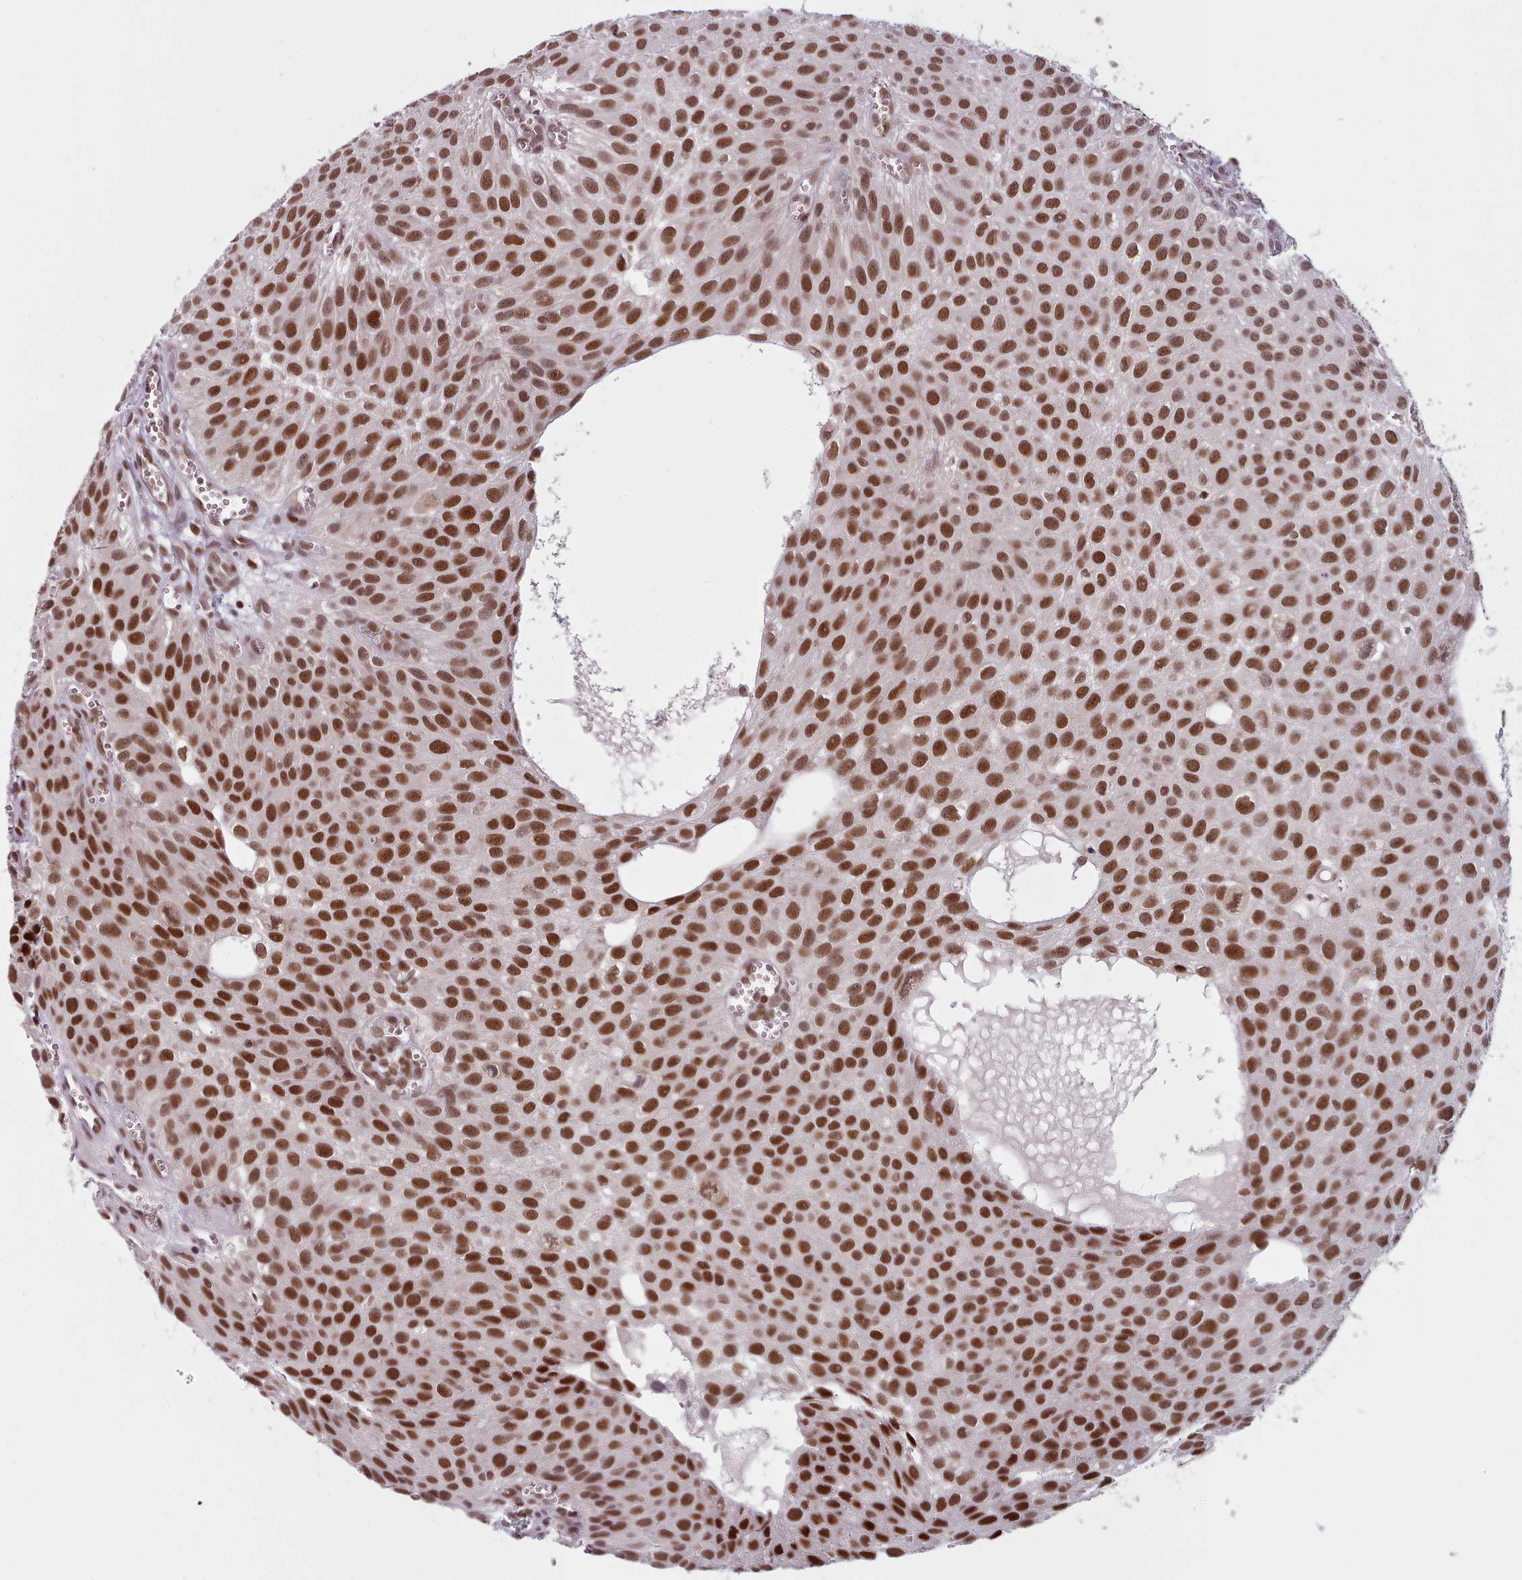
{"staining": {"intensity": "strong", "quantity": ">75%", "location": "nuclear"}, "tissue": "urothelial cancer", "cell_type": "Tumor cells", "image_type": "cancer", "snomed": [{"axis": "morphology", "description": "Urothelial carcinoma, Low grade"}, {"axis": "topography", "description": "Urinary bladder"}], "caption": "Brown immunohistochemical staining in urothelial cancer reveals strong nuclear staining in about >75% of tumor cells. (Stains: DAB in brown, nuclei in blue, Microscopy: brightfield microscopy at high magnification).", "gene": "SRSF9", "patient": {"sex": "male", "age": 88}}